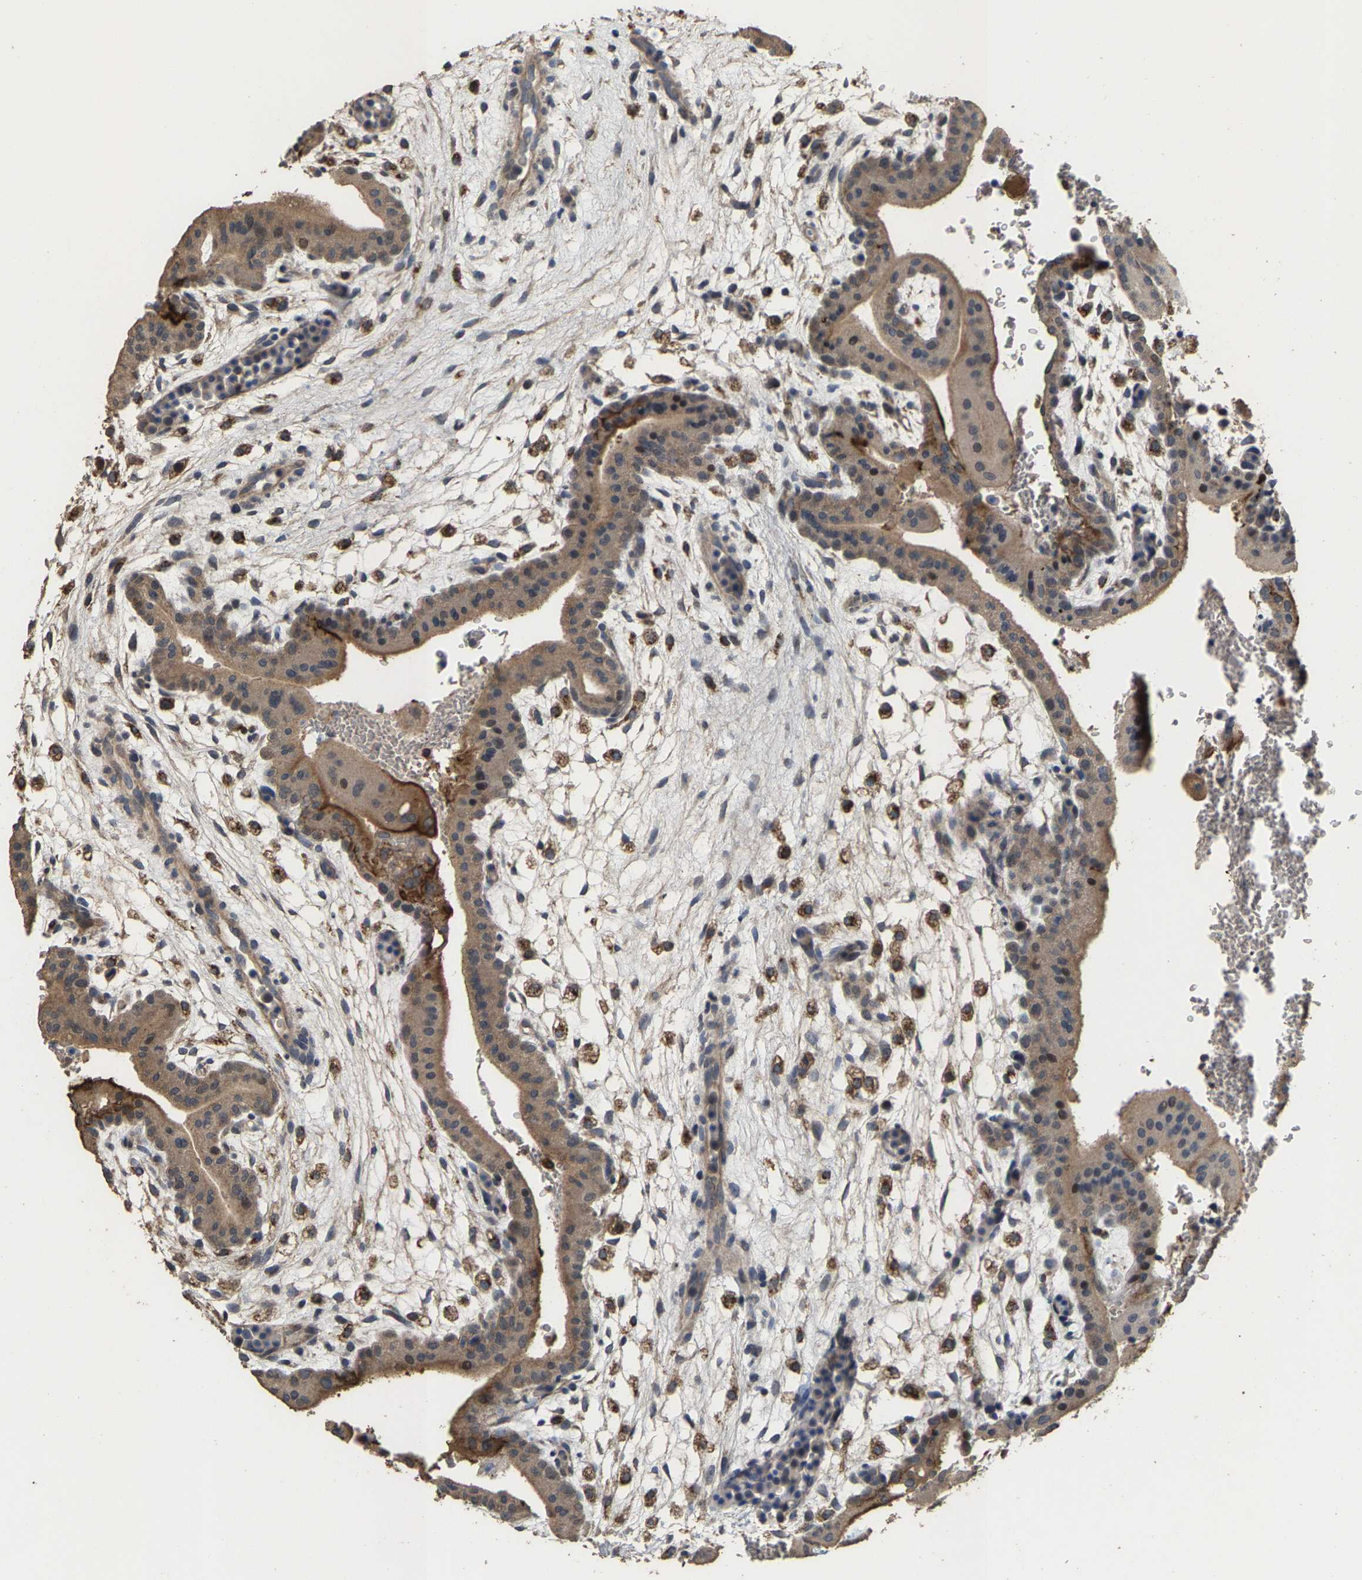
{"staining": {"intensity": "moderate", "quantity": ">75%", "location": "cytoplasmic/membranous"}, "tissue": "placenta", "cell_type": "Decidual cells", "image_type": "normal", "snomed": [{"axis": "morphology", "description": "Normal tissue, NOS"}, {"axis": "topography", "description": "Placenta"}], "caption": "Benign placenta was stained to show a protein in brown. There is medium levels of moderate cytoplasmic/membranous expression in approximately >75% of decidual cells. Using DAB (brown) and hematoxylin (blue) stains, captured at high magnification using brightfield microscopy.", "gene": "TDRKH", "patient": {"sex": "female", "age": 35}}